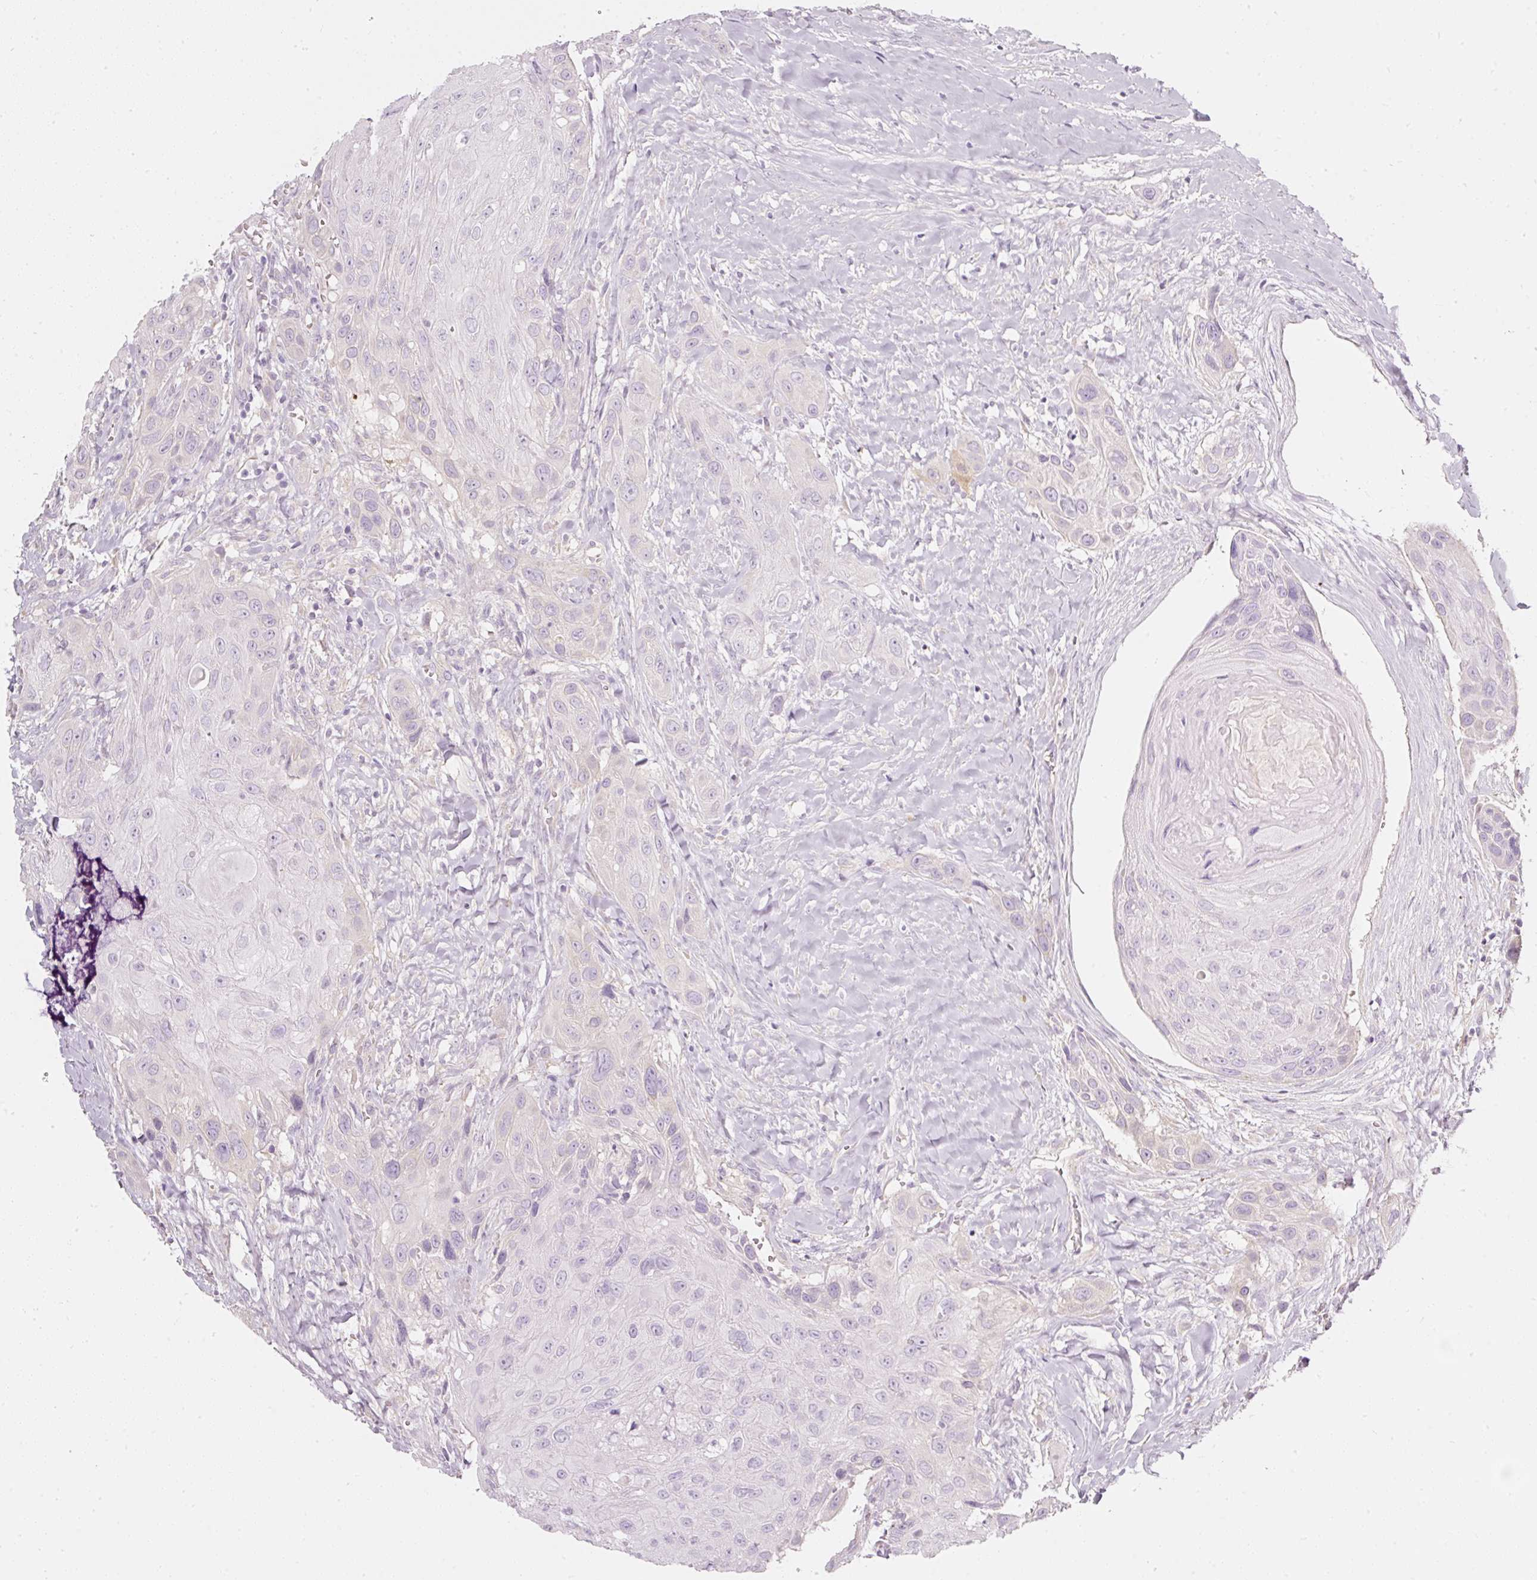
{"staining": {"intensity": "negative", "quantity": "none", "location": "none"}, "tissue": "head and neck cancer", "cell_type": "Tumor cells", "image_type": "cancer", "snomed": [{"axis": "morphology", "description": "Squamous cell carcinoma, NOS"}, {"axis": "topography", "description": "Head-Neck"}], "caption": "This is a image of IHC staining of head and neck squamous cell carcinoma, which shows no staining in tumor cells.", "gene": "PDXDC1", "patient": {"sex": "male", "age": 81}}